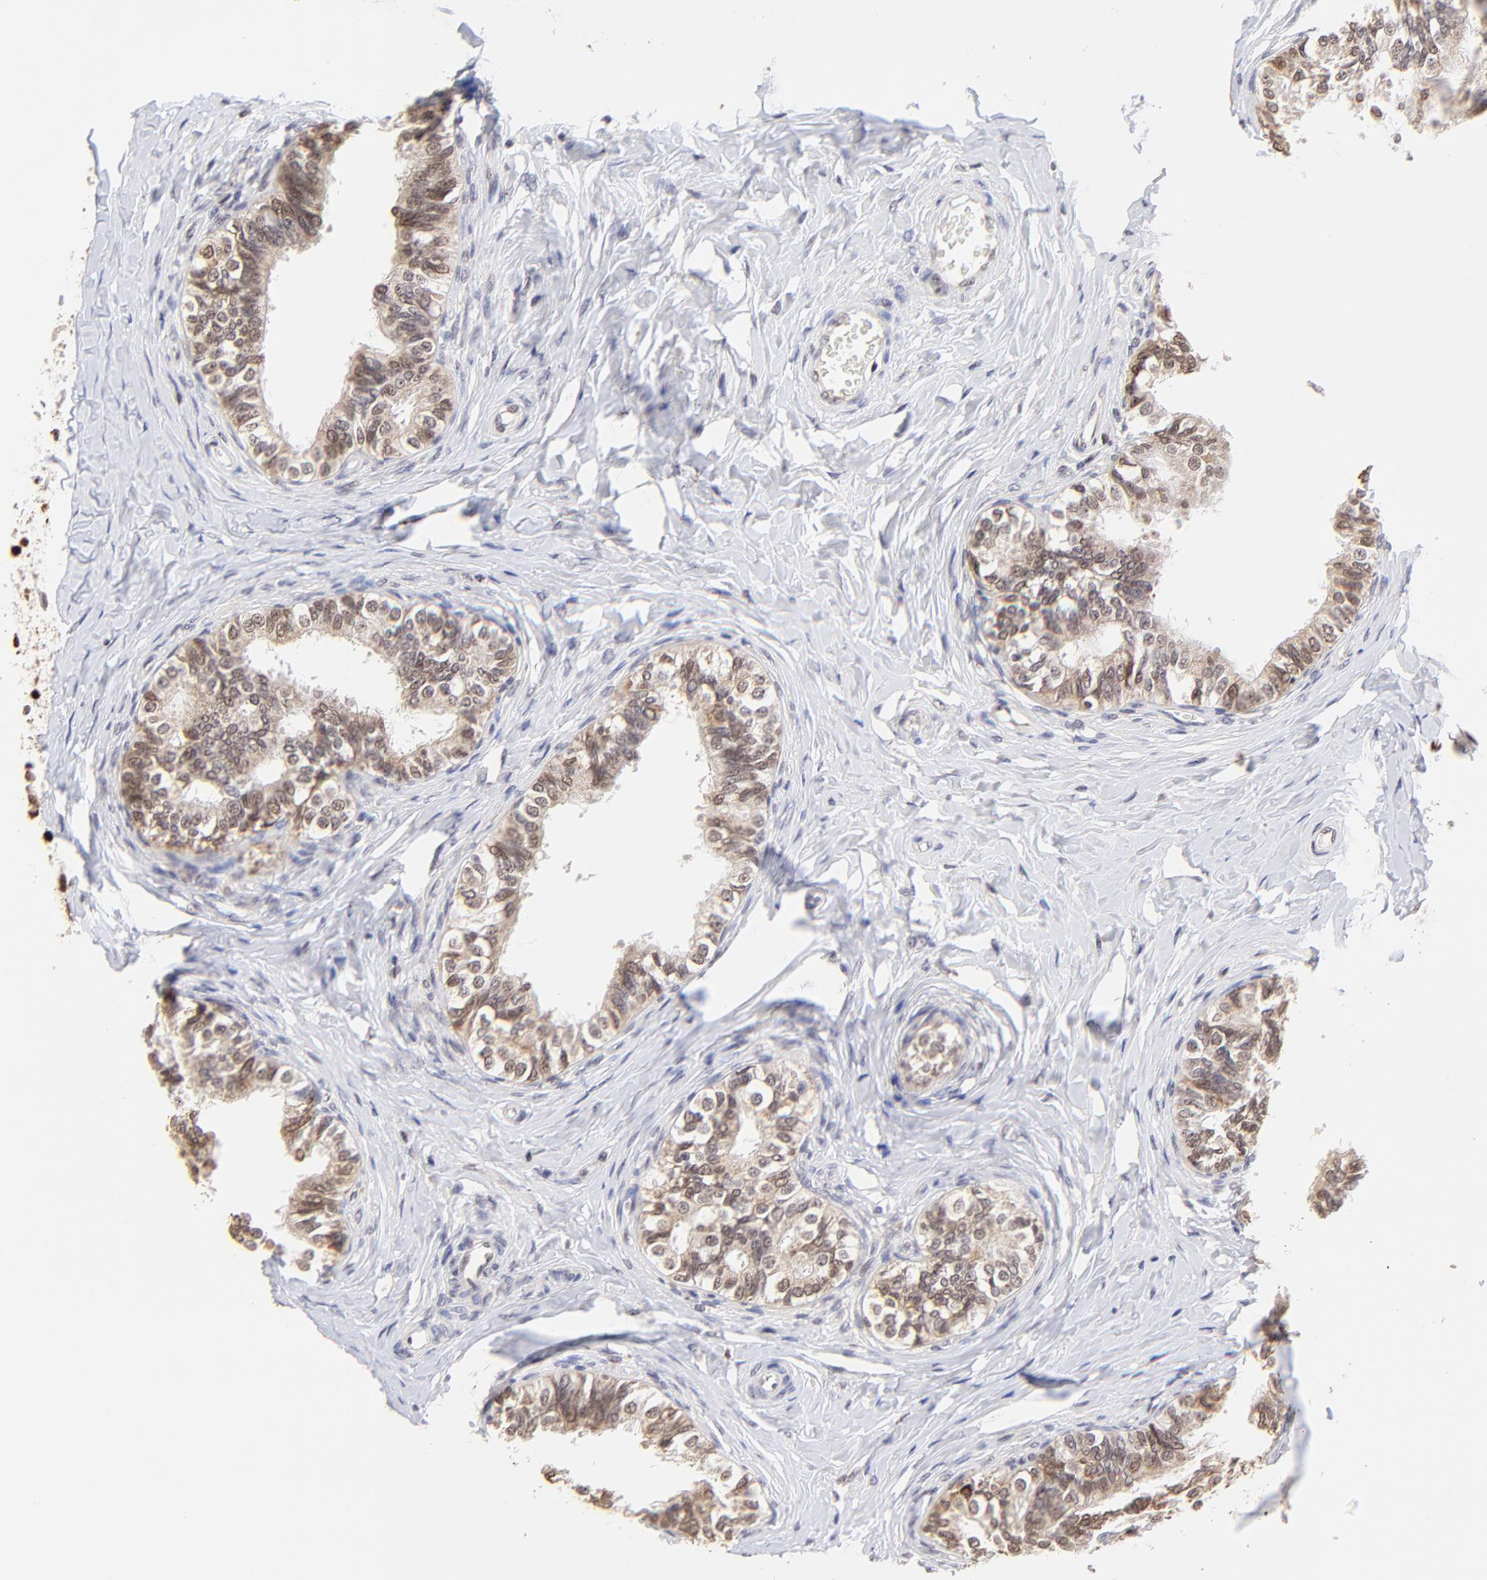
{"staining": {"intensity": "weak", "quantity": ">75%", "location": "cytoplasmic/membranous,nuclear"}, "tissue": "epididymis", "cell_type": "Glandular cells", "image_type": "normal", "snomed": [{"axis": "morphology", "description": "Normal tissue, NOS"}, {"axis": "topography", "description": "Soft tissue"}, {"axis": "topography", "description": "Epididymis"}], "caption": "A low amount of weak cytoplasmic/membranous,nuclear positivity is present in about >75% of glandular cells in unremarkable epididymis. The staining is performed using DAB (3,3'-diaminobenzidine) brown chromogen to label protein expression. The nuclei are counter-stained blue using hematoxylin.", "gene": "ZNF670", "patient": {"sex": "male", "age": 26}}